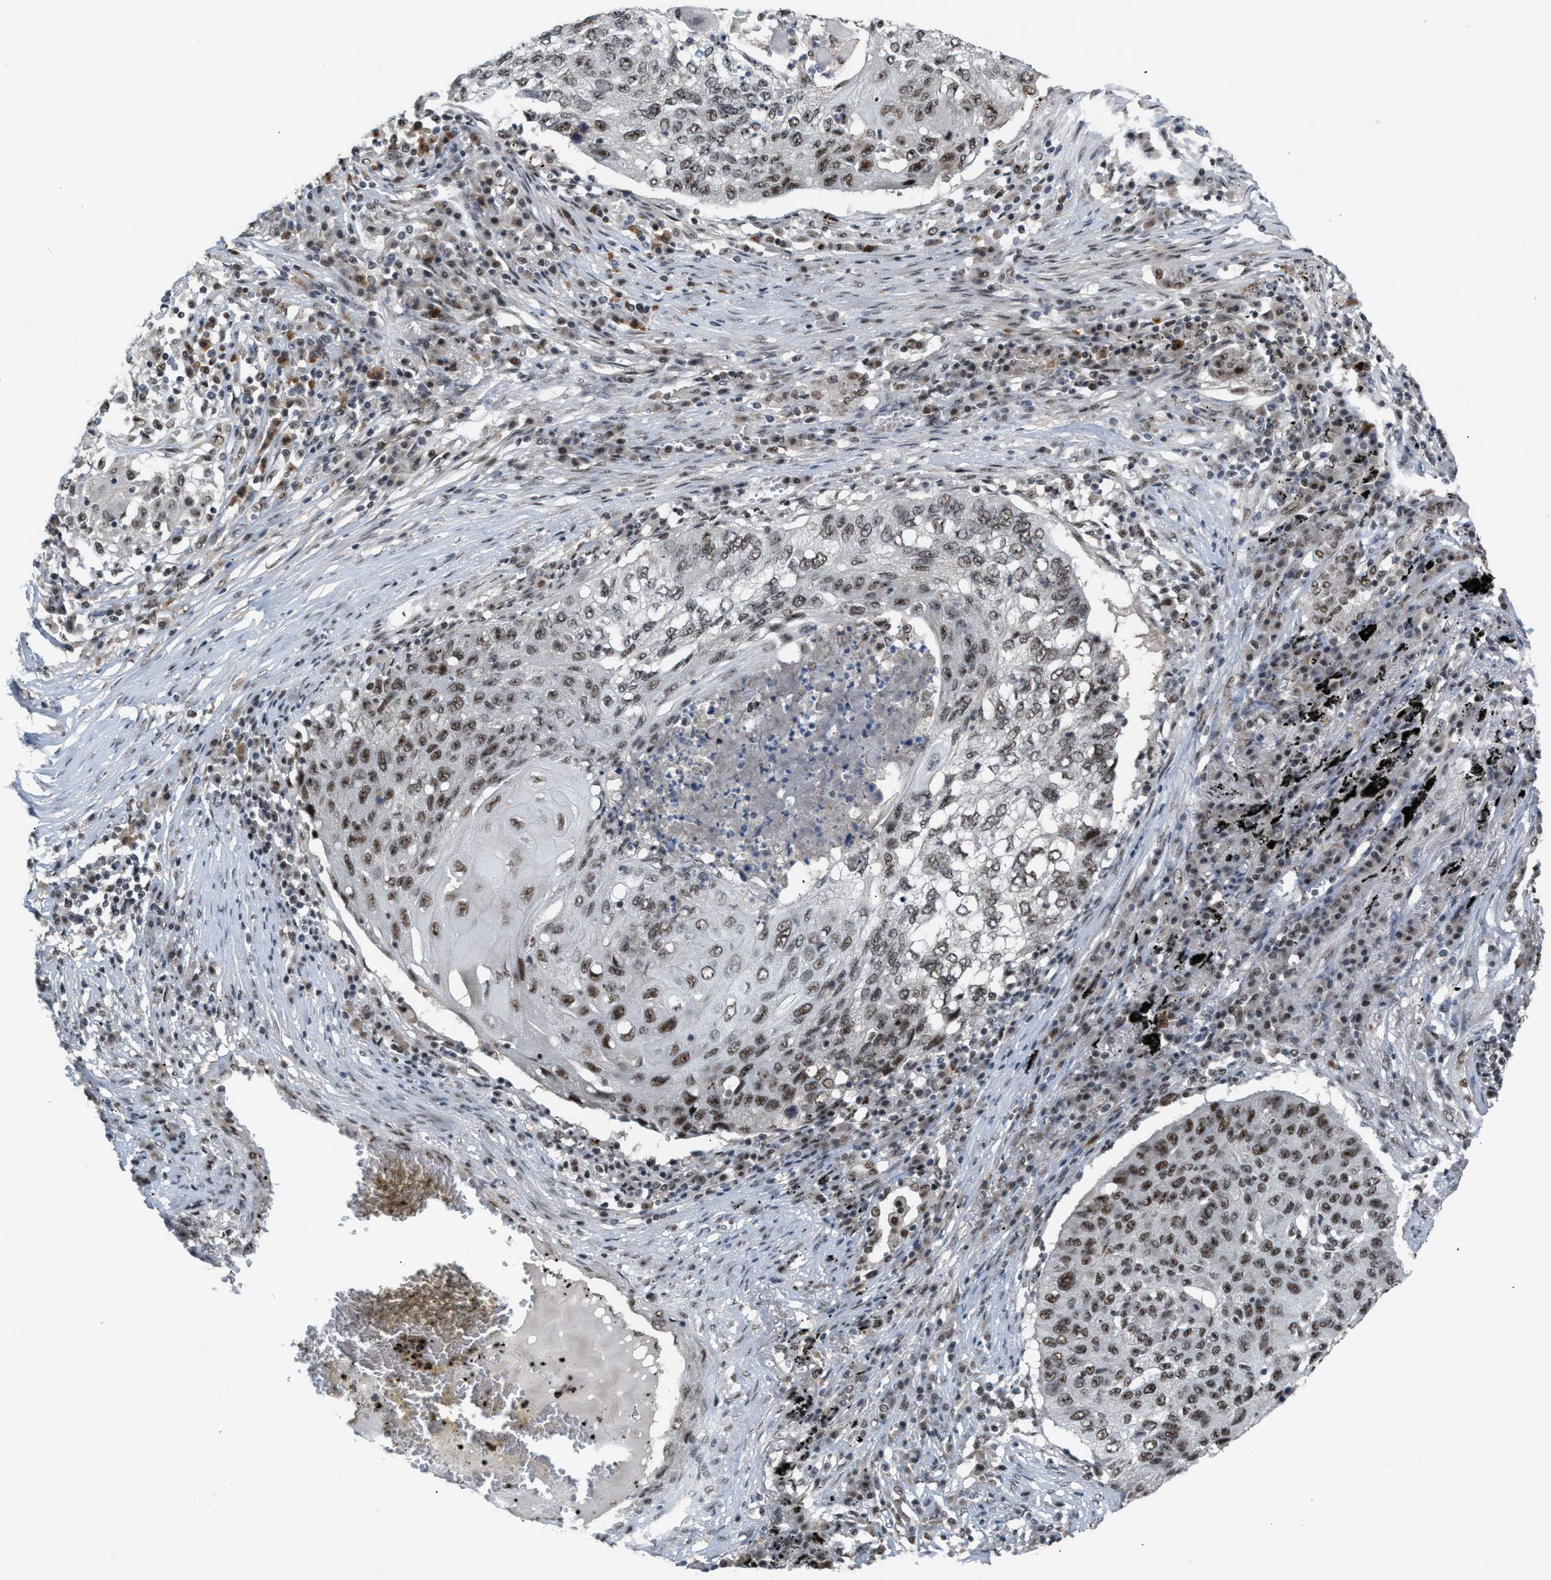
{"staining": {"intensity": "strong", "quantity": ">75%", "location": "nuclear"}, "tissue": "lung cancer", "cell_type": "Tumor cells", "image_type": "cancer", "snomed": [{"axis": "morphology", "description": "Squamous cell carcinoma, NOS"}, {"axis": "topography", "description": "Lung"}], "caption": "The histopathology image shows a brown stain indicating the presence of a protein in the nuclear of tumor cells in squamous cell carcinoma (lung).", "gene": "PRPF4", "patient": {"sex": "female", "age": 63}}